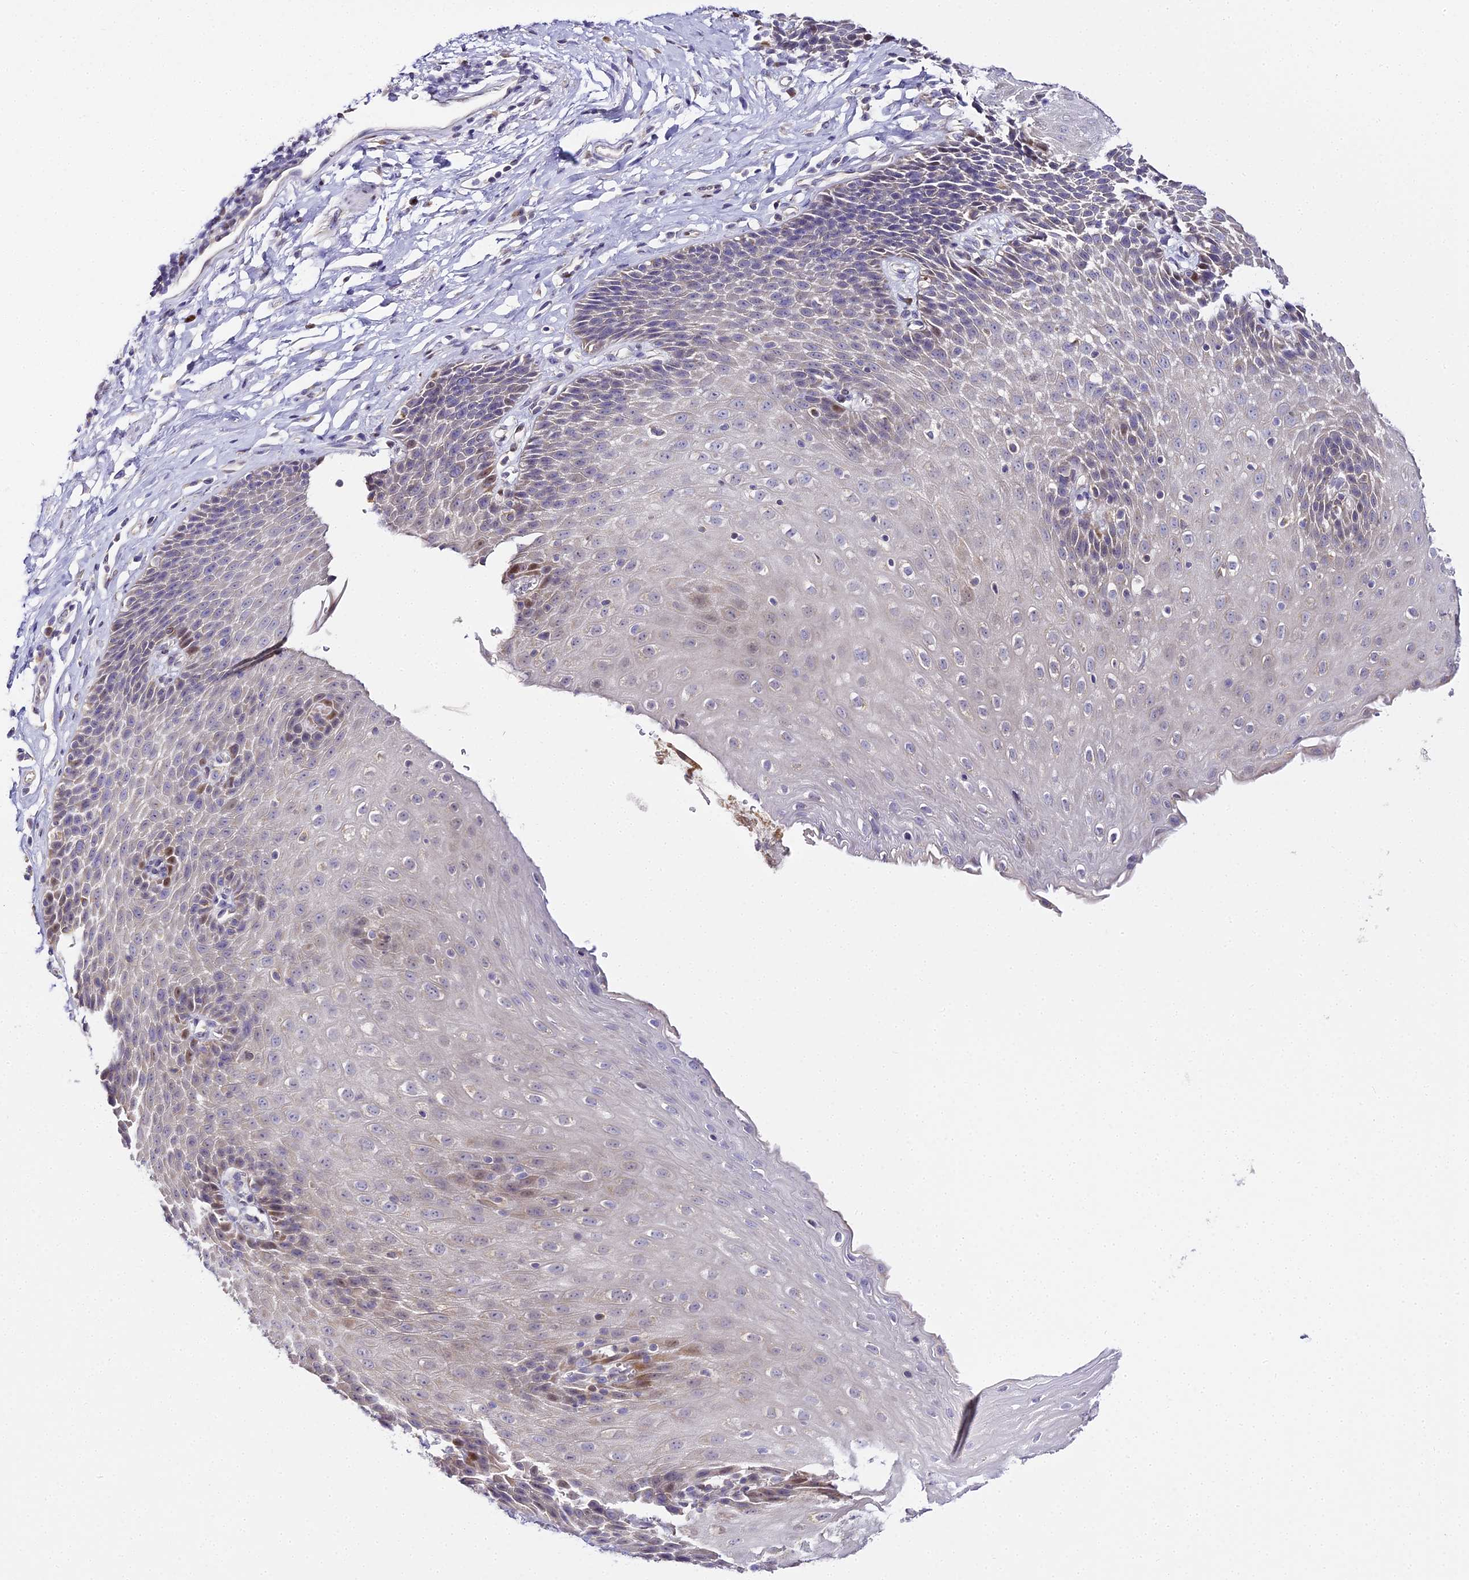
{"staining": {"intensity": "moderate", "quantity": "<25%", "location": "nuclear"}, "tissue": "esophagus", "cell_type": "Squamous epithelial cells", "image_type": "normal", "snomed": [{"axis": "morphology", "description": "Normal tissue, NOS"}, {"axis": "topography", "description": "Esophagus"}], "caption": "This image demonstrates immunohistochemistry staining of benign esophagus, with low moderate nuclear positivity in approximately <25% of squamous epithelial cells.", "gene": "SERP1", "patient": {"sex": "female", "age": 61}}